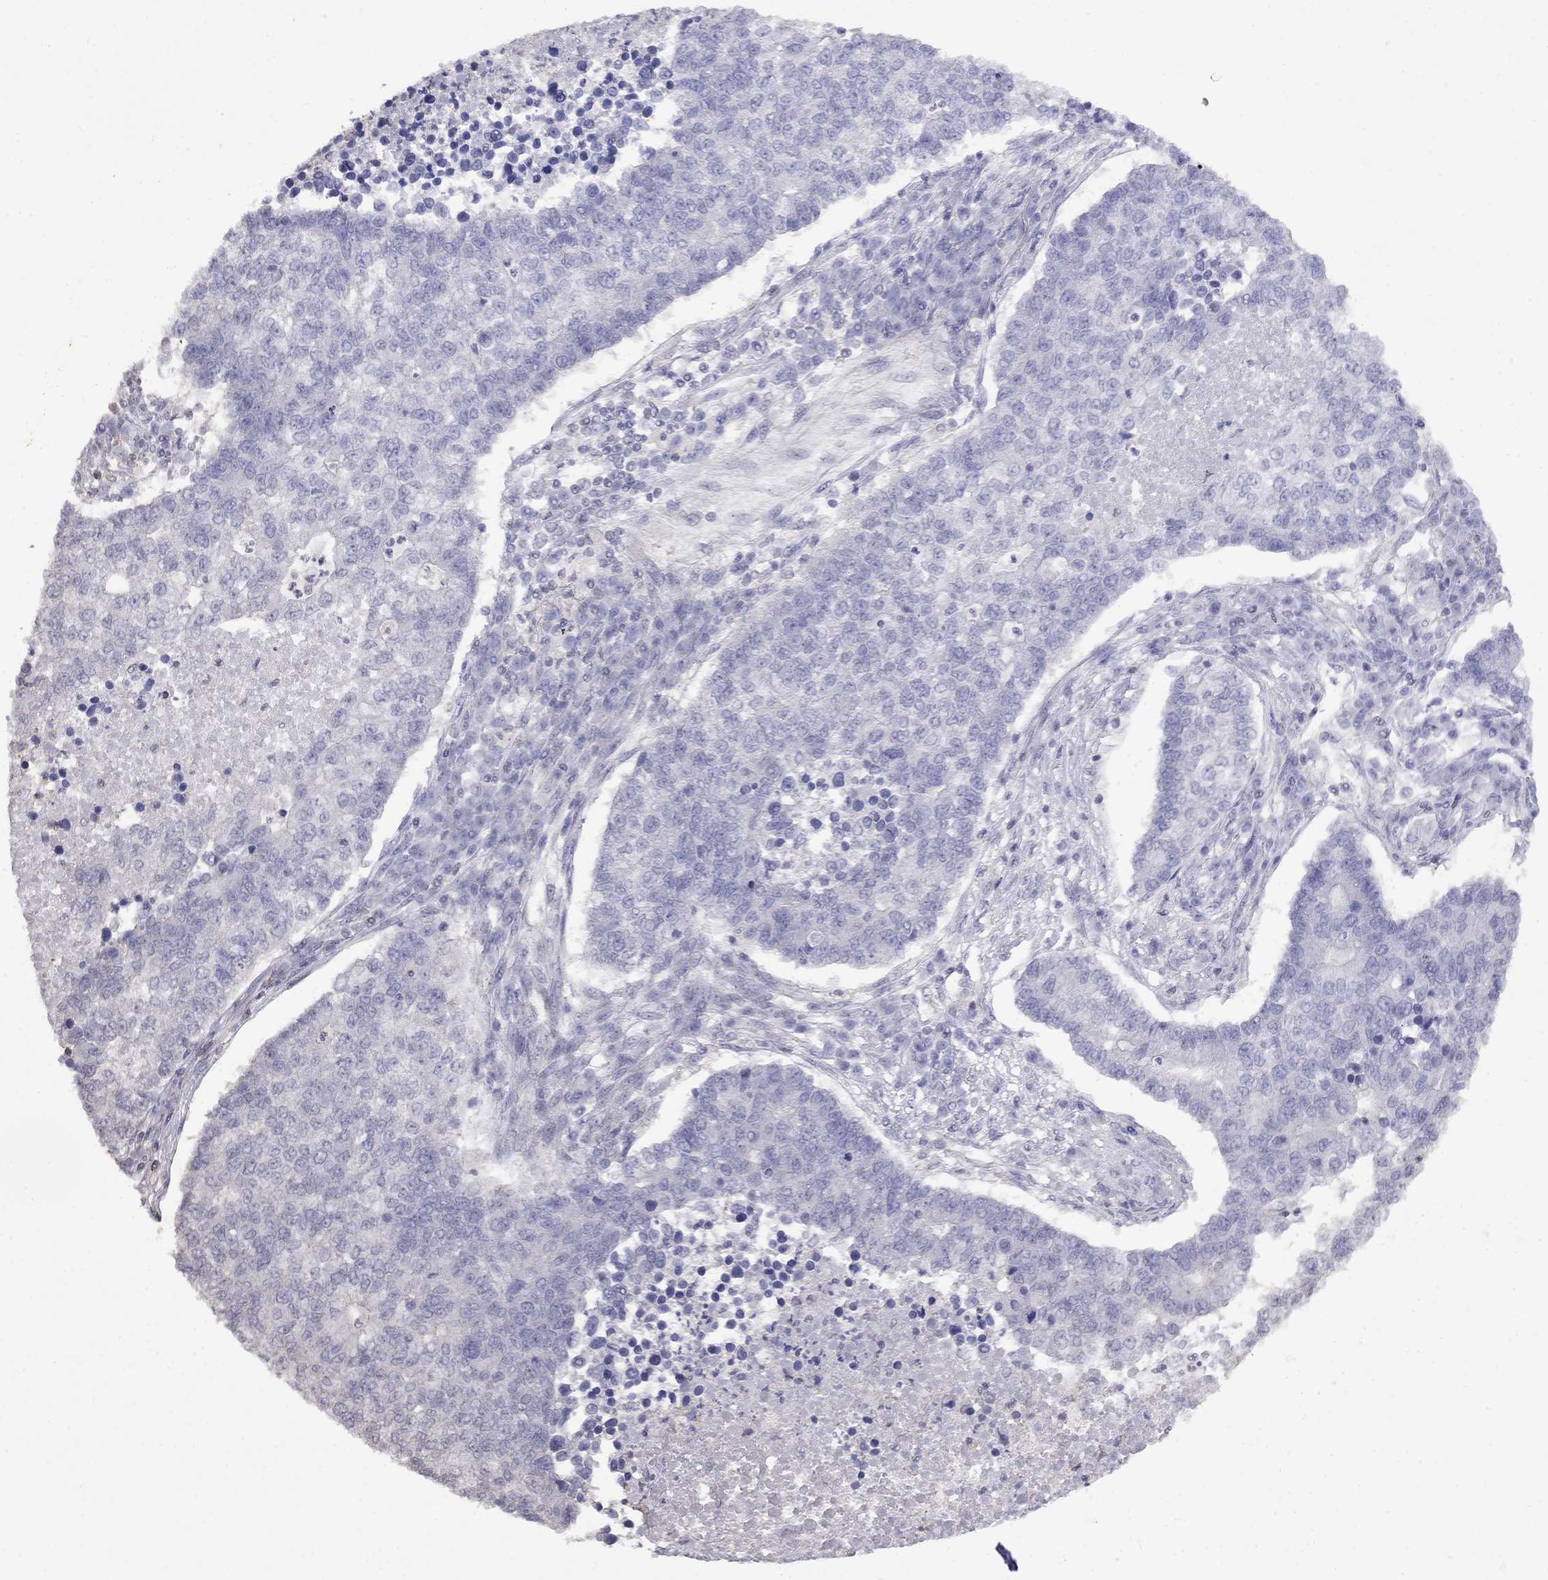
{"staining": {"intensity": "negative", "quantity": "none", "location": "none"}, "tissue": "lung cancer", "cell_type": "Tumor cells", "image_type": "cancer", "snomed": [{"axis": "morphology", "description": "Adenocarcinoma, NOS"}, {"axis": "topography", "description": "Lung"}], "caption": "IHC photomicrograph of neoplastic tissue: human lung adenocarcinoma stained with DAB demonstrates no significant protein positivity in tumor cells.", "gene": "GUCA1B", "patient": {"sex": "male", "age": 57}}